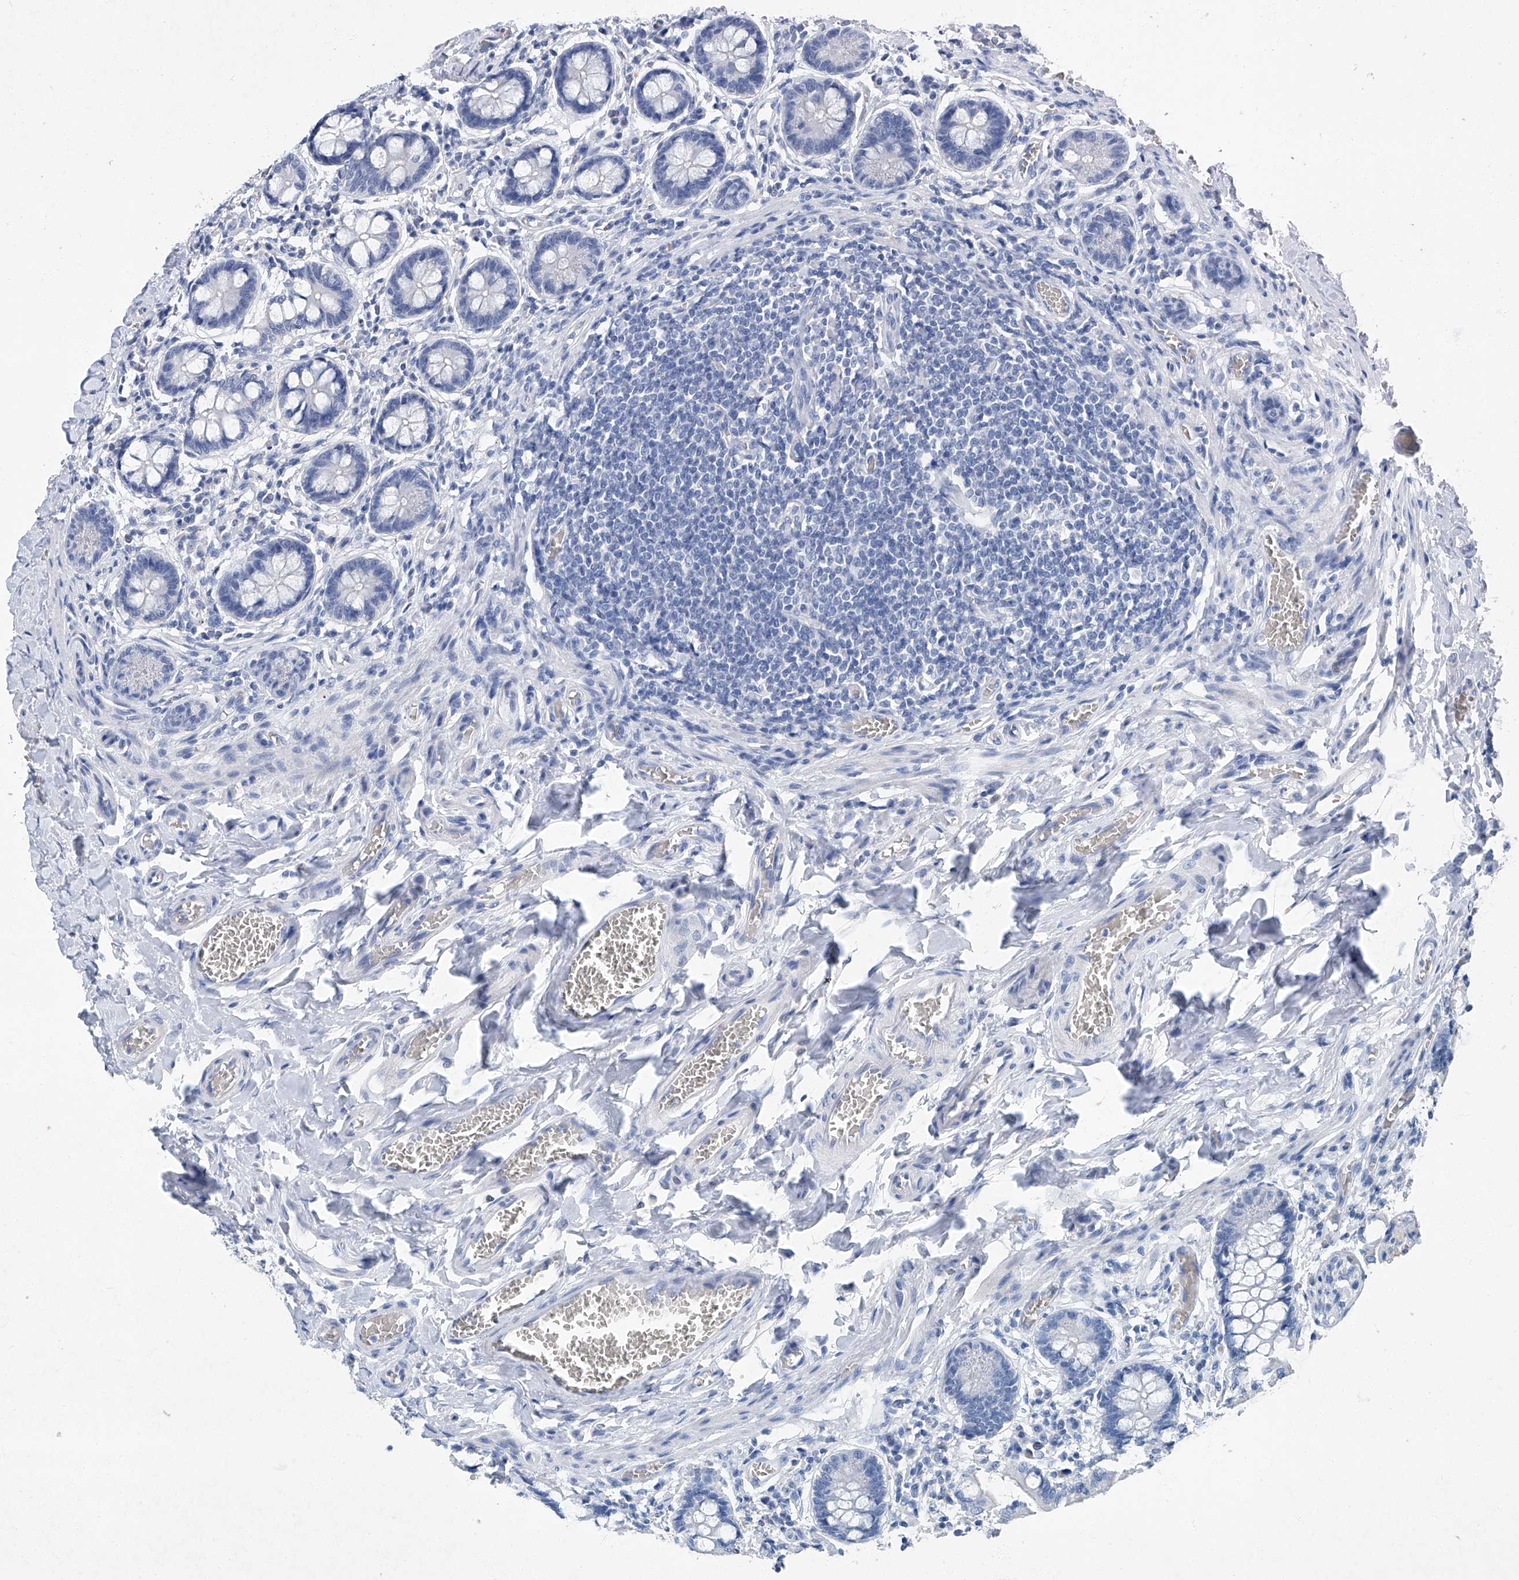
{"staining": {"intensity": "negative", "quantity": "none", "location": "none"}, "tissue": "small intestine", "cell_type": "Glandular cells", "image_type": "normal", "snomed": [{"axis": "morphology", "description": "Normal tissue, NOS"}, {"axis": "topography", "description": "Small intestine"}], "caption": "The micrograph displays no significant expression in glandular cells of small intestine.", "gene": "CYP2A7", "patient": {"sex": "male", "age": 52}}